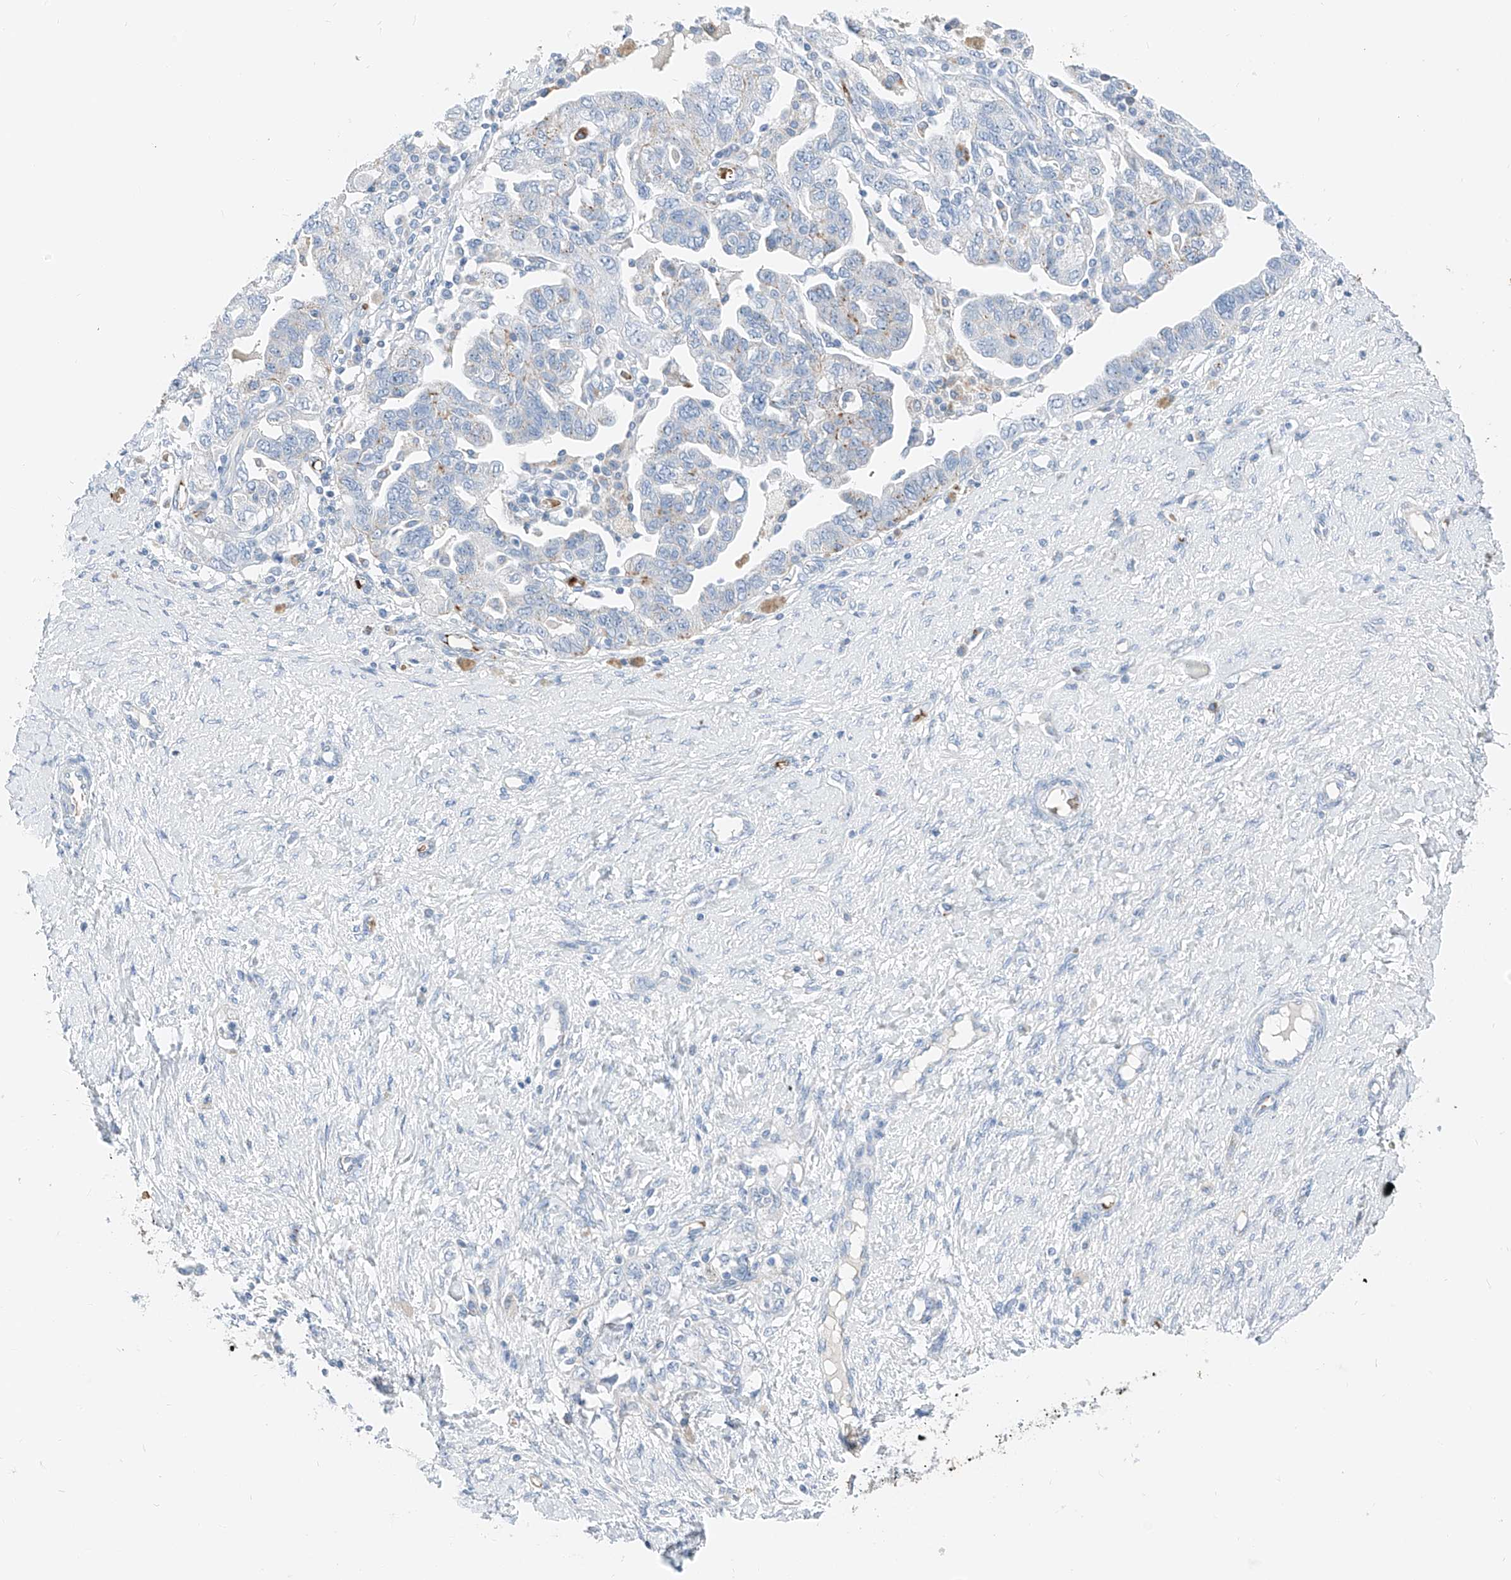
{"staining": {"intensity": "negative", "quantity": "none", "location": "none"}, "tissue": "ovarian cancer", "cell_type": "Tumor cells", "image_type": "cancer", "snomed": [{"axis": "morphology", "description": "Carcinoma, NOS"}, {"axis": "morphology", "description": "Cystadenocarcinoma, serous, NOS"}, {"axis": "topography", "description": "Ovary"}], "caption": "Immunohistochemistry (IHC) of human ovarian cancer demonstrates no positivity in tumor cells.", "gene": "PRSS23", "patient": {"sex": "female", "age": 69}}